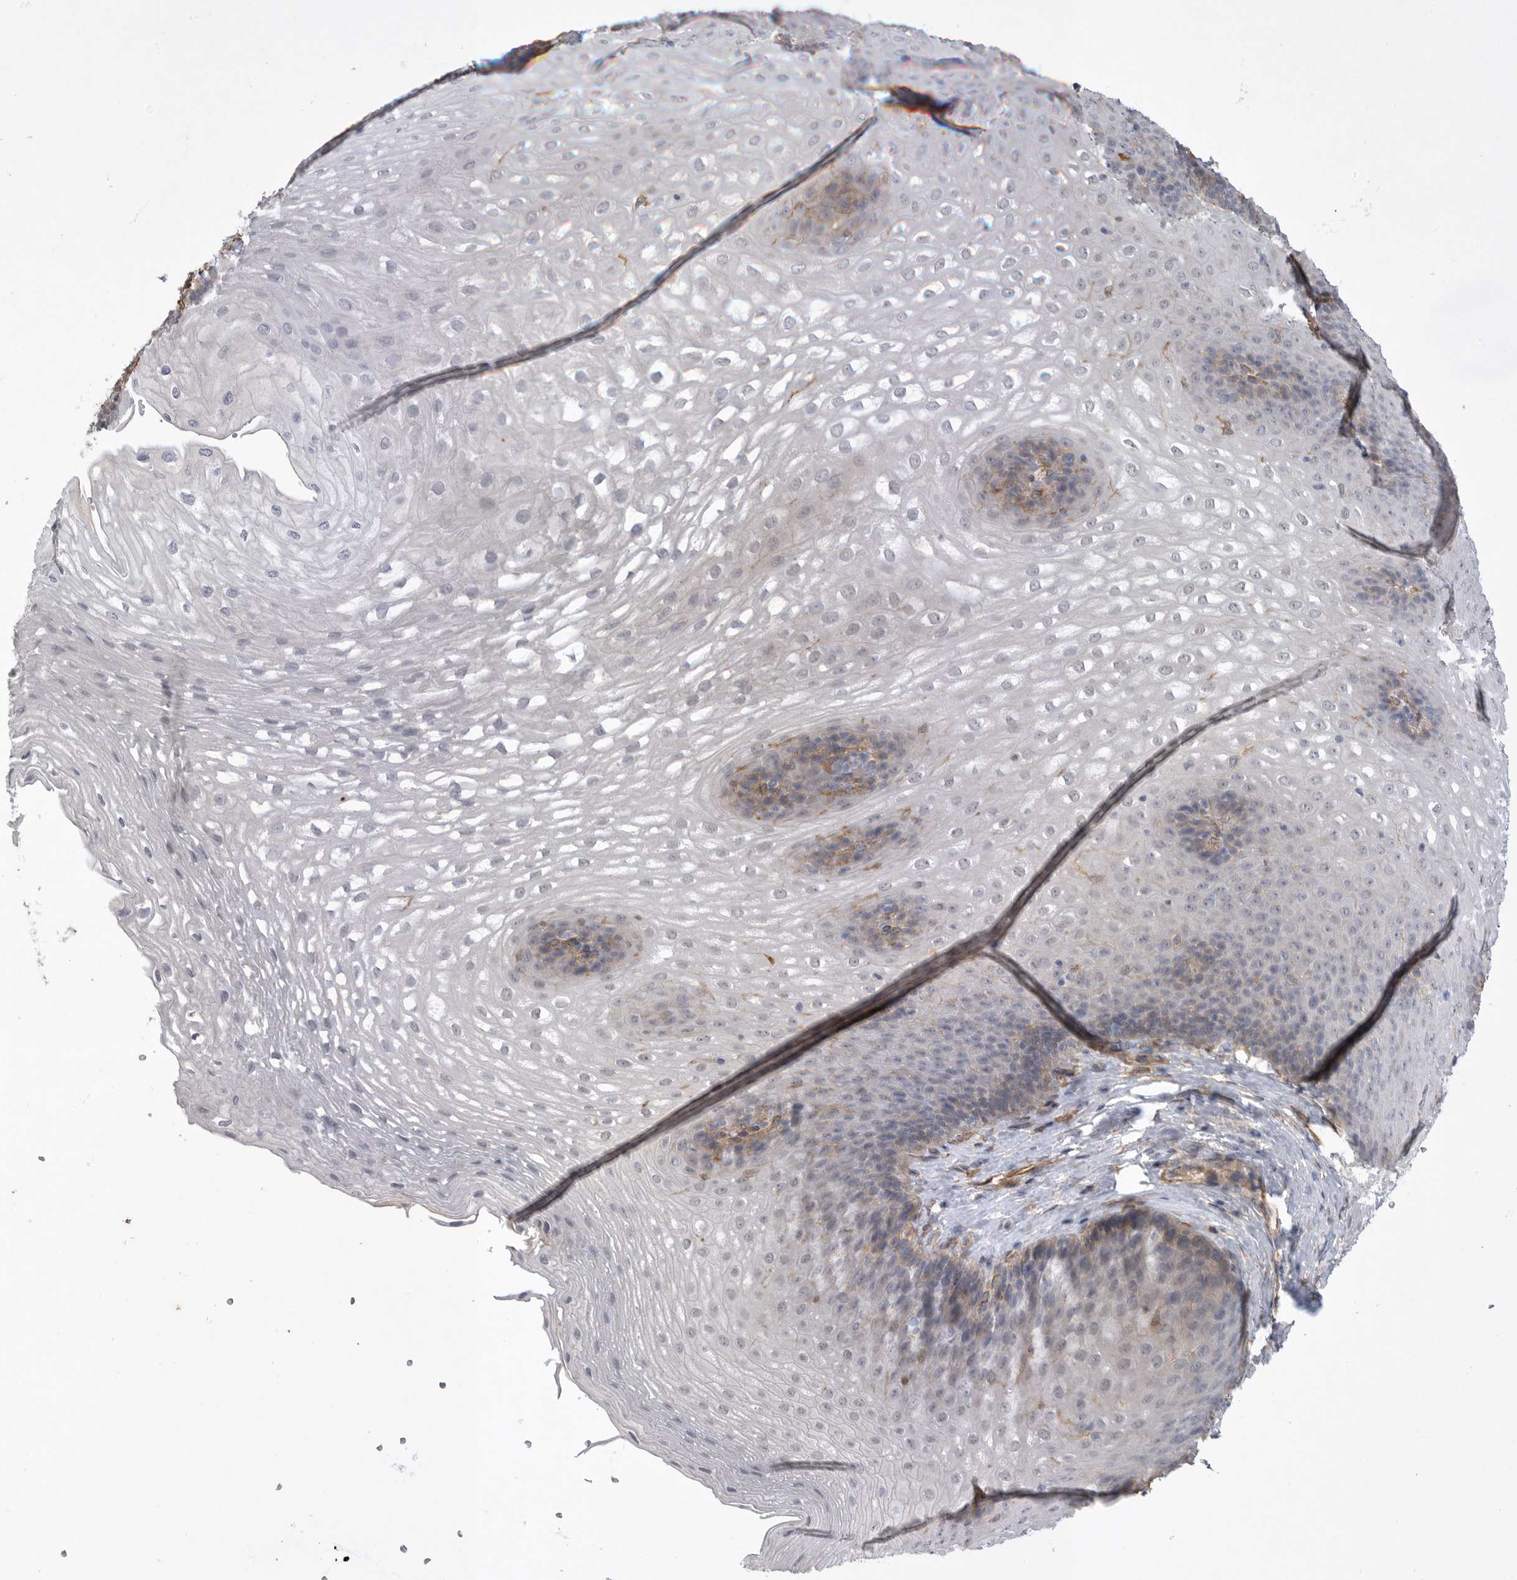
{"staining": {"intensity": "weak", "quantity": "<25%", "location": "cytoplasmic/membranous"}, "tissue": "esophagus", "cell_type": "Squamous epithelial cells", "image_type": "normal", "snomed": [{"axis": "morphology", "description": "Normal tissue, NOS"}, {"axis": "topography", "description": "Esophagus"}], "caption": "Photomicrograph shows no protein staining in squamous epithelial cells of unremarkable esophagus.", "gene": "ANKFY1", "patient": {"sex": "female", "age": 66}}